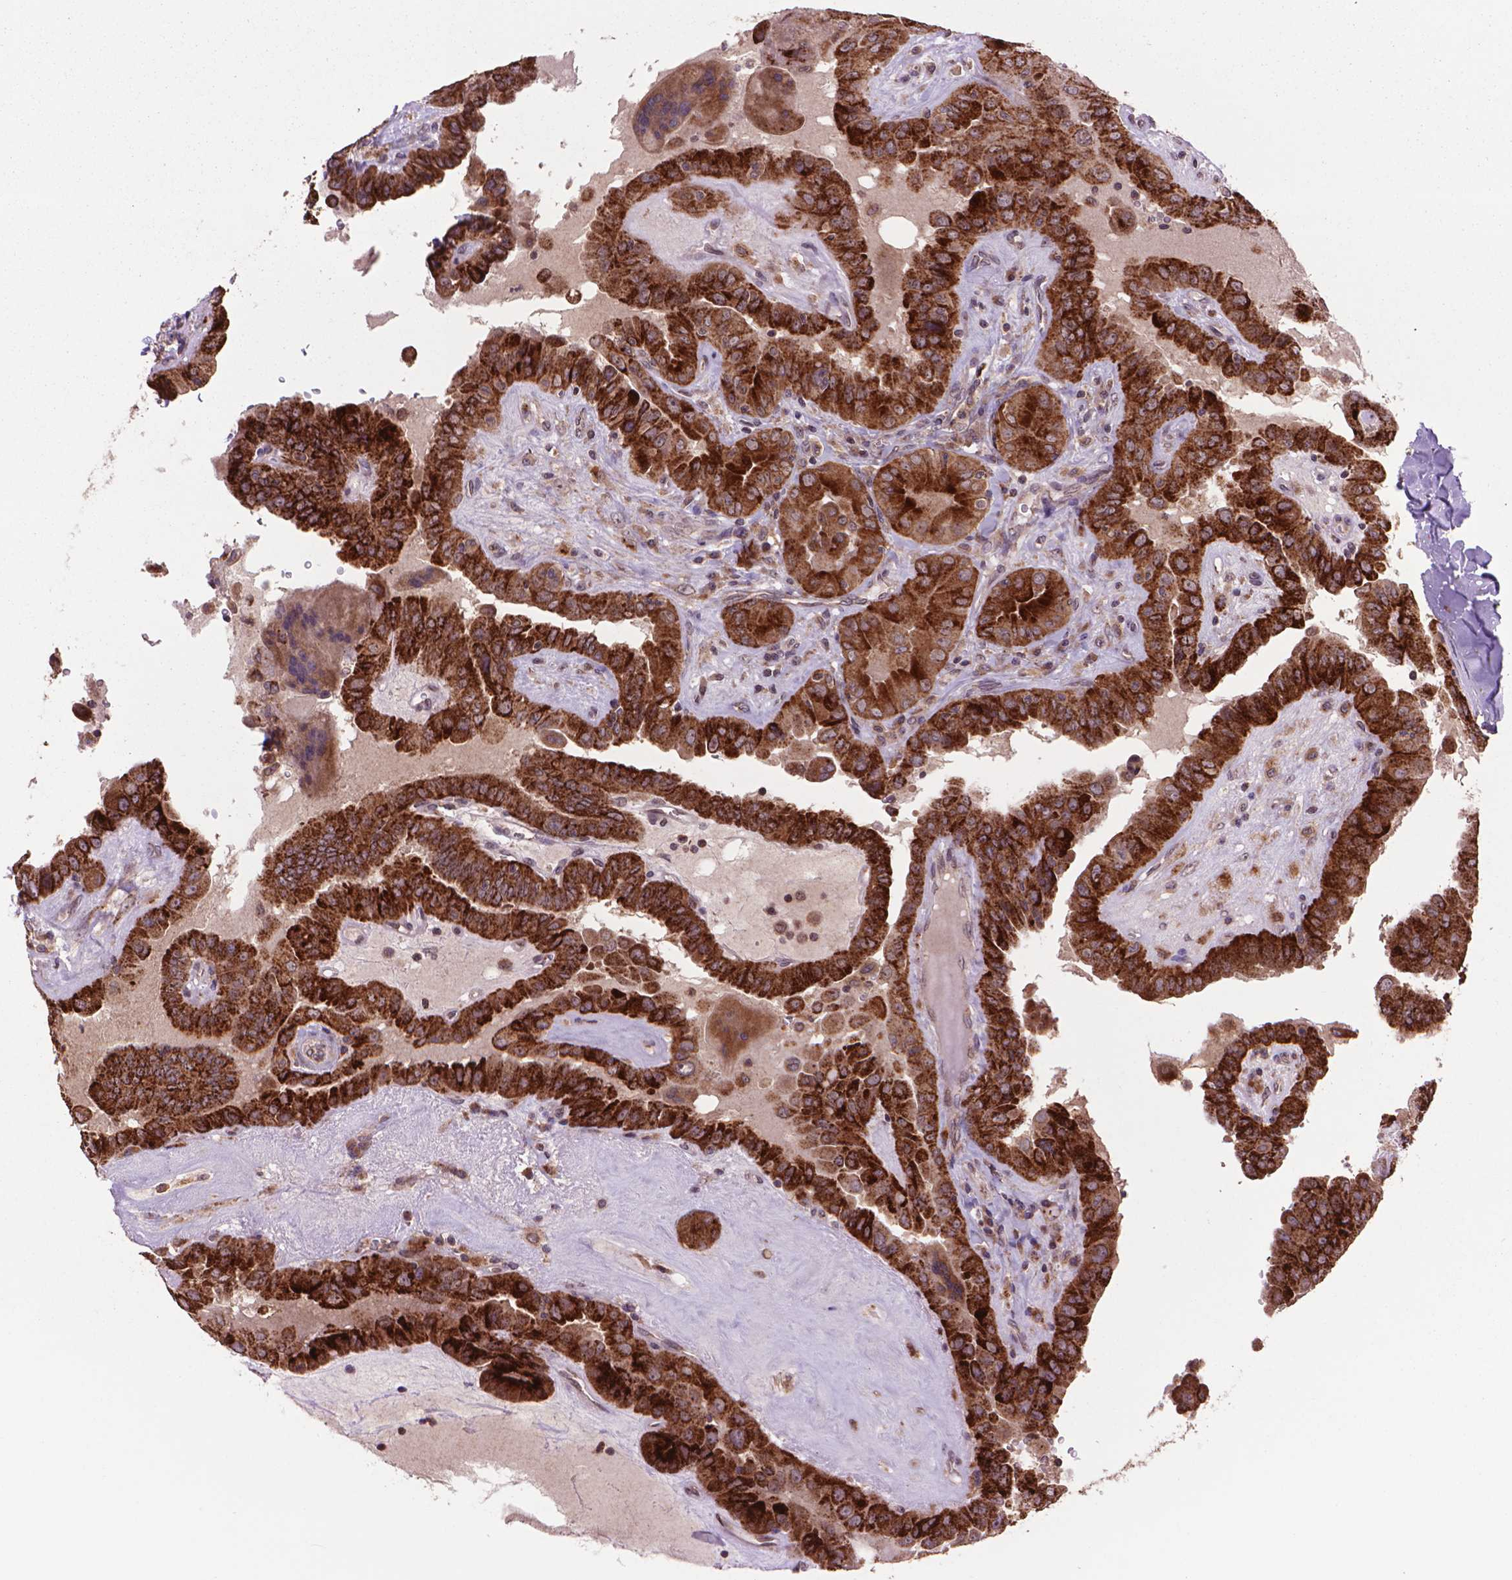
{"staining": {"intensity": "strong", "quantity": ">75%", "location": "cytoplasmic/membranous"}, "tissue": "thyroid cancer", "cell_type": "Tumor cells", "image_type": "cancer", "snomed": [{"axis": "morphology", "description": "Papillary adenocarcinoma, NOS"}, {"axis": "topography", "description": "Thyroid gland"}], "caption": "Thyroid papillary adenocarcinoma stained for a protein (brown) shows strong cytoplasmic/membranous positive positivity in approximately >75% of tumor cells.", "gene": "GLB1", "patient": {"sex": "female", "age": 37}}